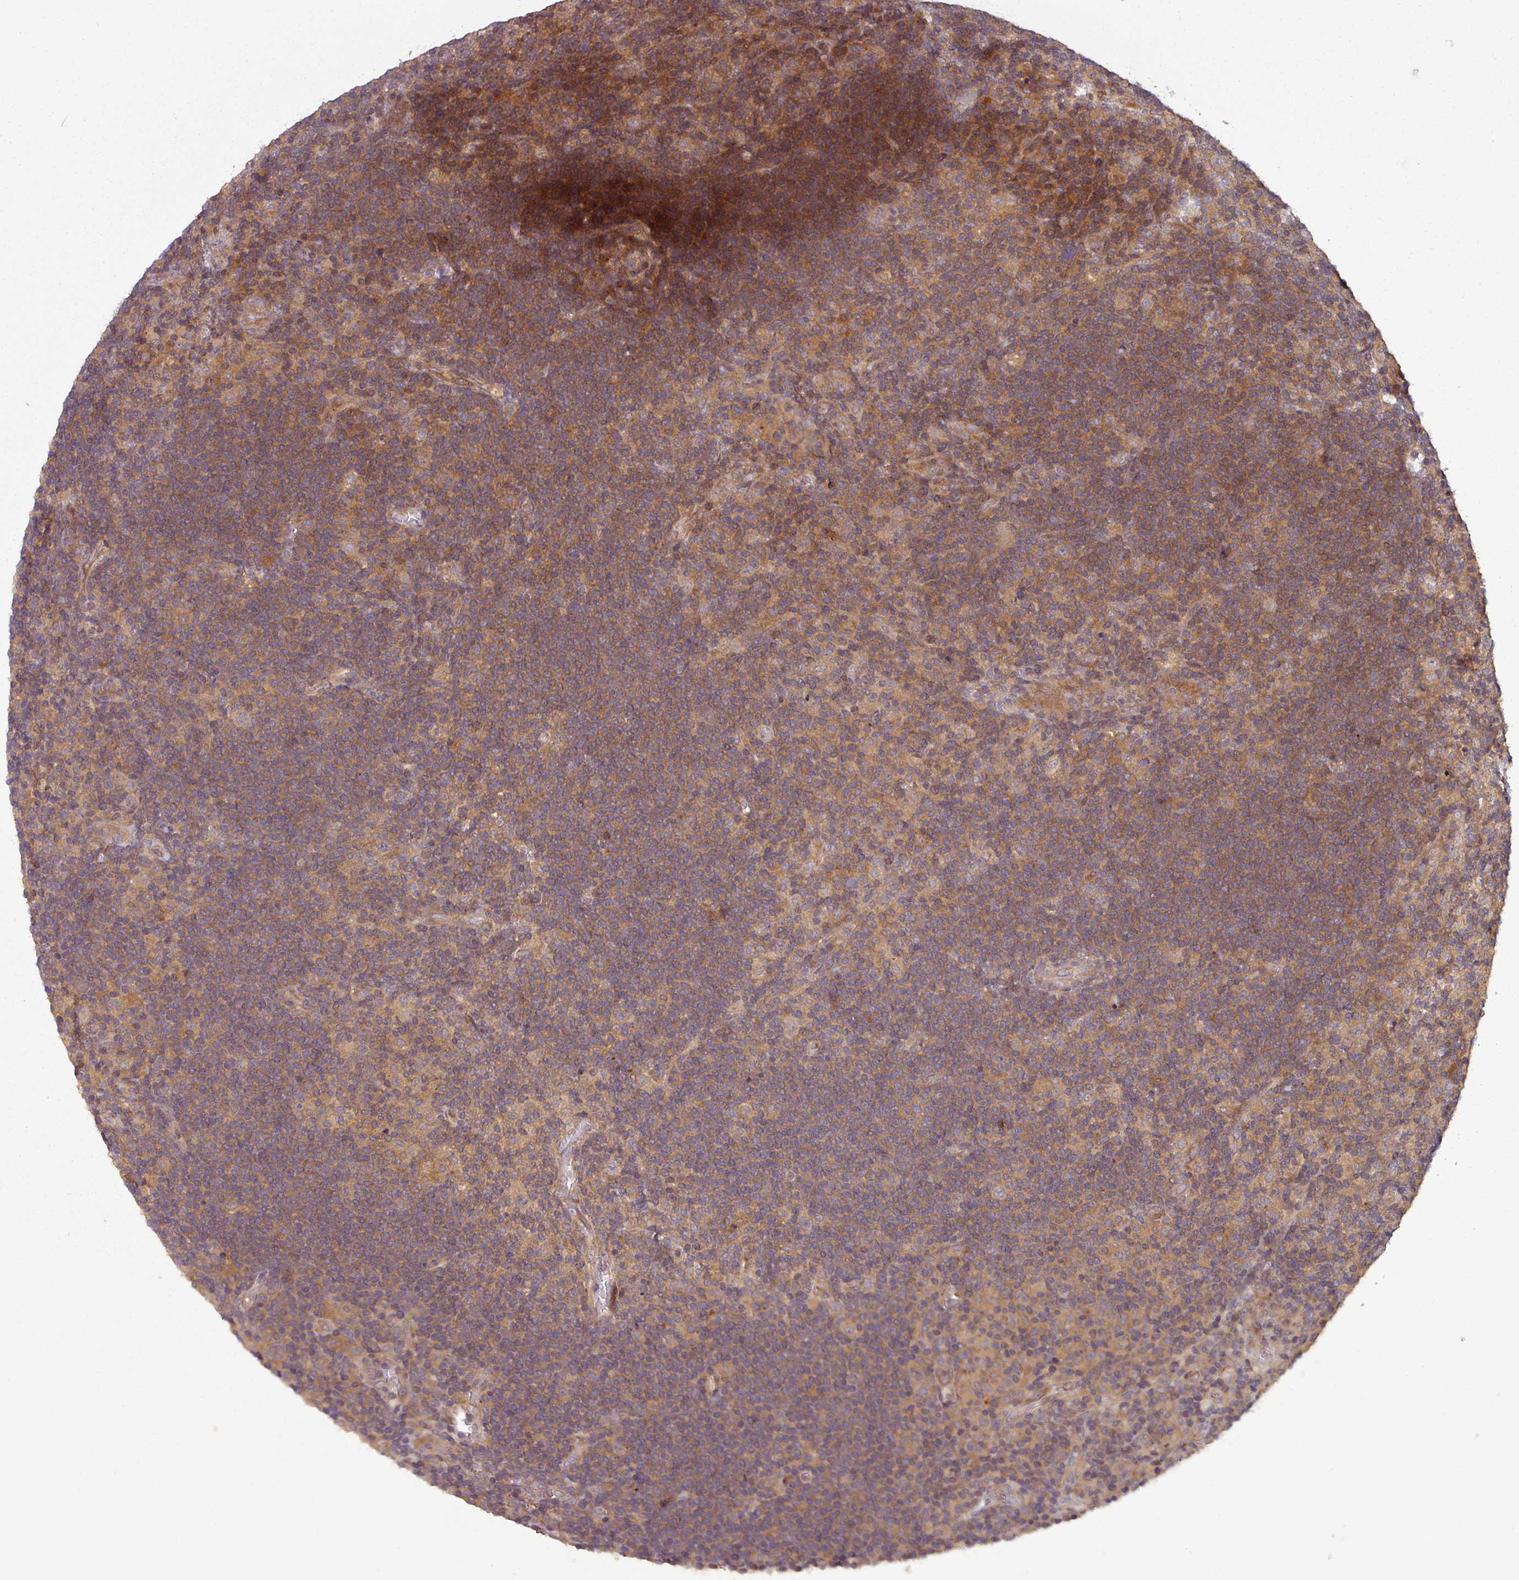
{"staining": {"intensity": "weak", "quantity": "25%-75%", "location": "cytoplasmic/membranous"}, "tissue": "lymphoma", "cell_type": "Tumor cells", "image_type": "cancer", "snomed": [{"axis": "morphology", "description": "Hodgkin's disease, NOS"}, {"axis": "topography", "description": "Lymph node"}], "caption": "Protein analysis of Hodgkin's disease tissue exhibits weak cytoplasmic/membranous positivity in about 25%-75% of tumor cells.", "gene": "GSKIP", "patient": {"sex": "female", "age": 57}}